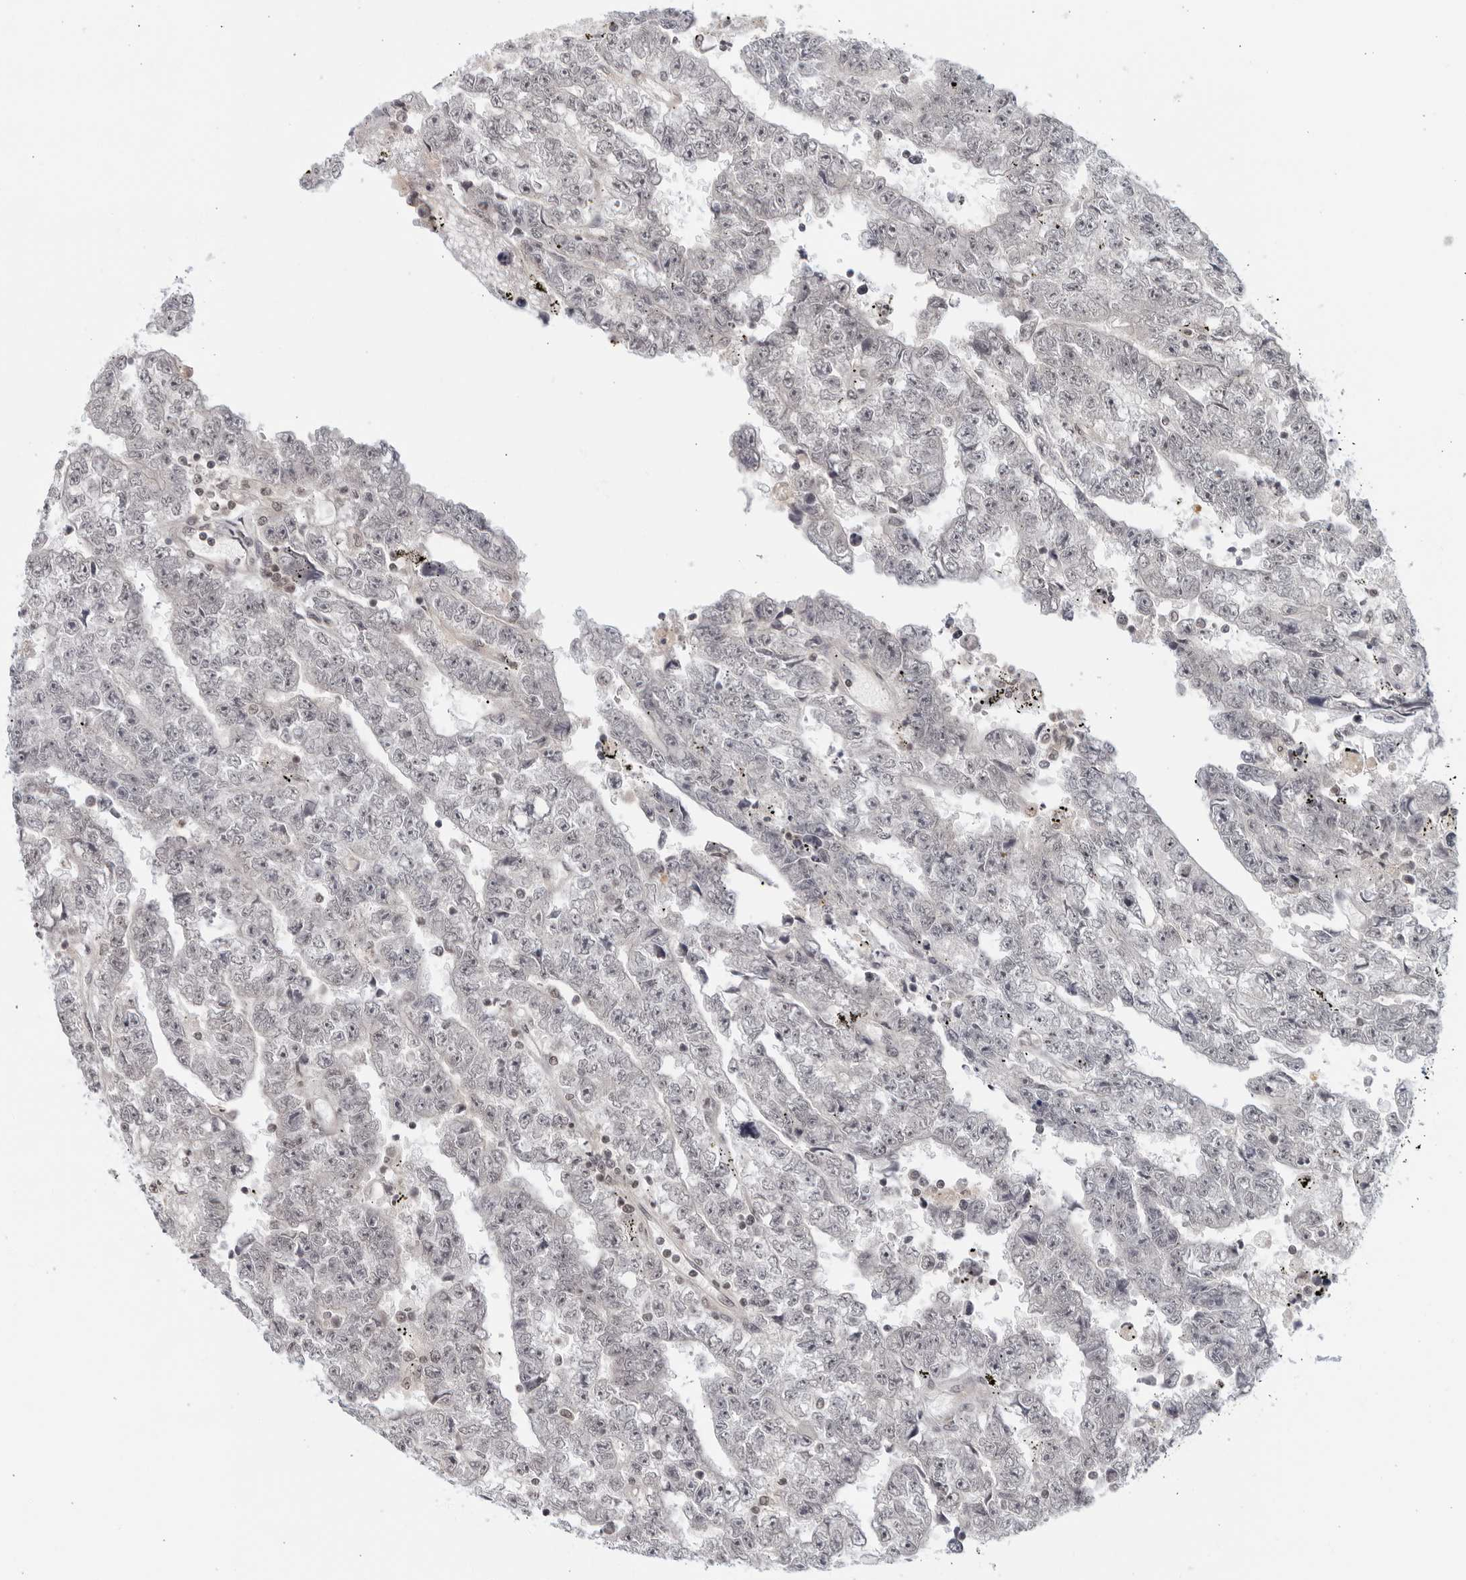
{"staining": {"intensity": "negative", "quantity": "none", "location": "none"}, "tissue": "testis cancer", "cell_type": "Tumor cells", "image_type": "cancer", "snomed": [{"axis": "morphology", "description": "Carcinoma, Embryonal, NOS"}, {"axis": "topography", "description": "Testis"}], "caption": "Micrograph shows no protein staining in tumor cells of embryonal carcinoma (testis) tissue.", "gene": "CC2D1B", "patient": {"sex": "male", "age": 25}}